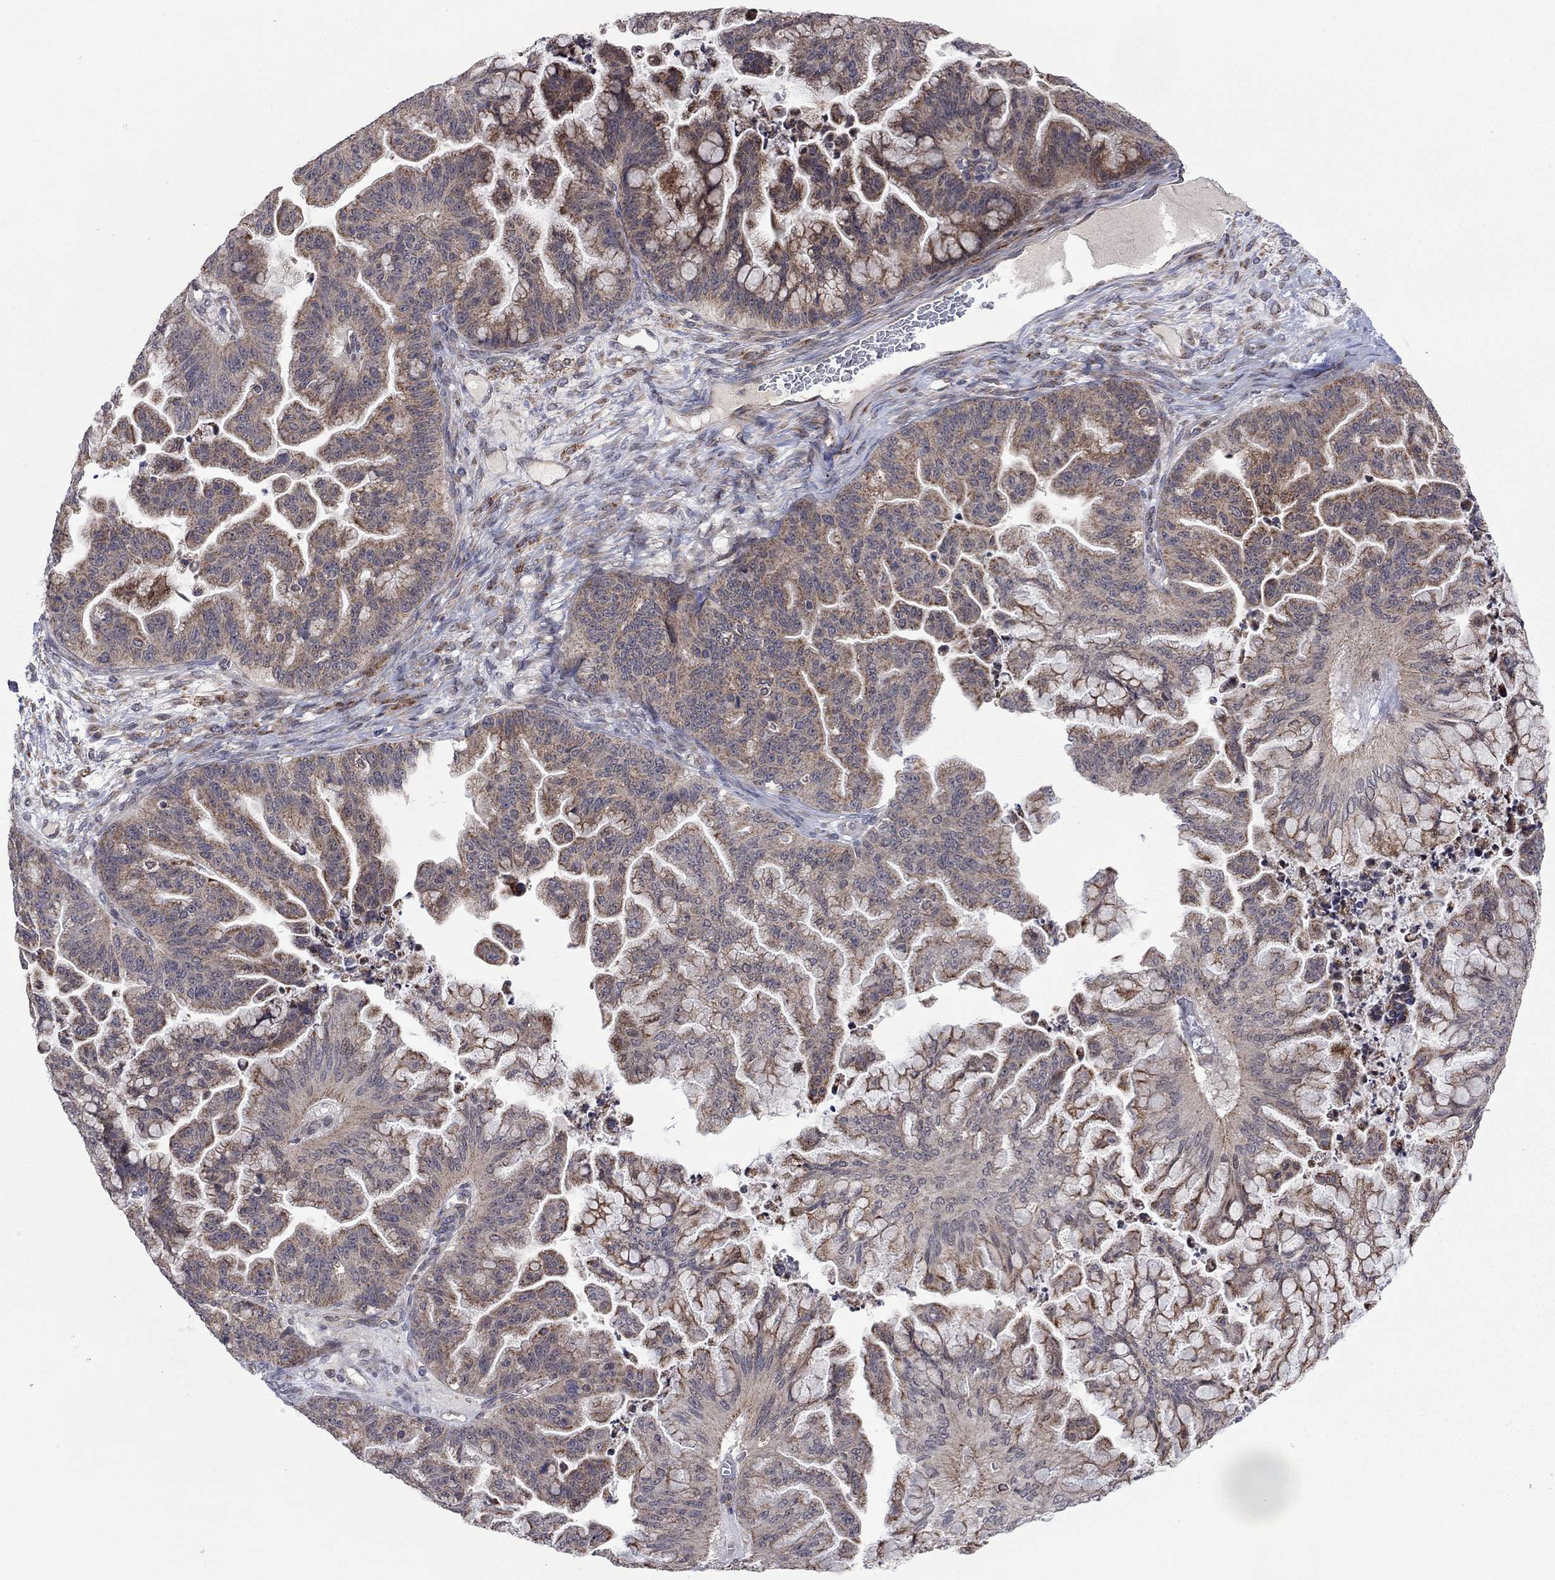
{"staining": {"intensity": "moderate", "quantity": "<25%", "location": "cytoplasmic/membranous"}, "tissue": "ovarian cancer", "cell_type": "Tumor cells", "image_type": "cancer", "snomed": [{"axis": "morphology", "description": "Cystadenocarcinoma, mucinous, NOS"}, {"axis": "topography", "description": "Ovary"}], "caption": "Brown immunohistochemical staining in ovarian mucinous cystadenocarcinoma reveals moderate cytoplasmic/membranous expression in about <25% of tumor cells. (DAB (3,3'-diaminobenzidine) = brown stain, brightfield microscopy at high magnification).", "gene": "IDS", "patient": {"sex": "female", "age": 67}}